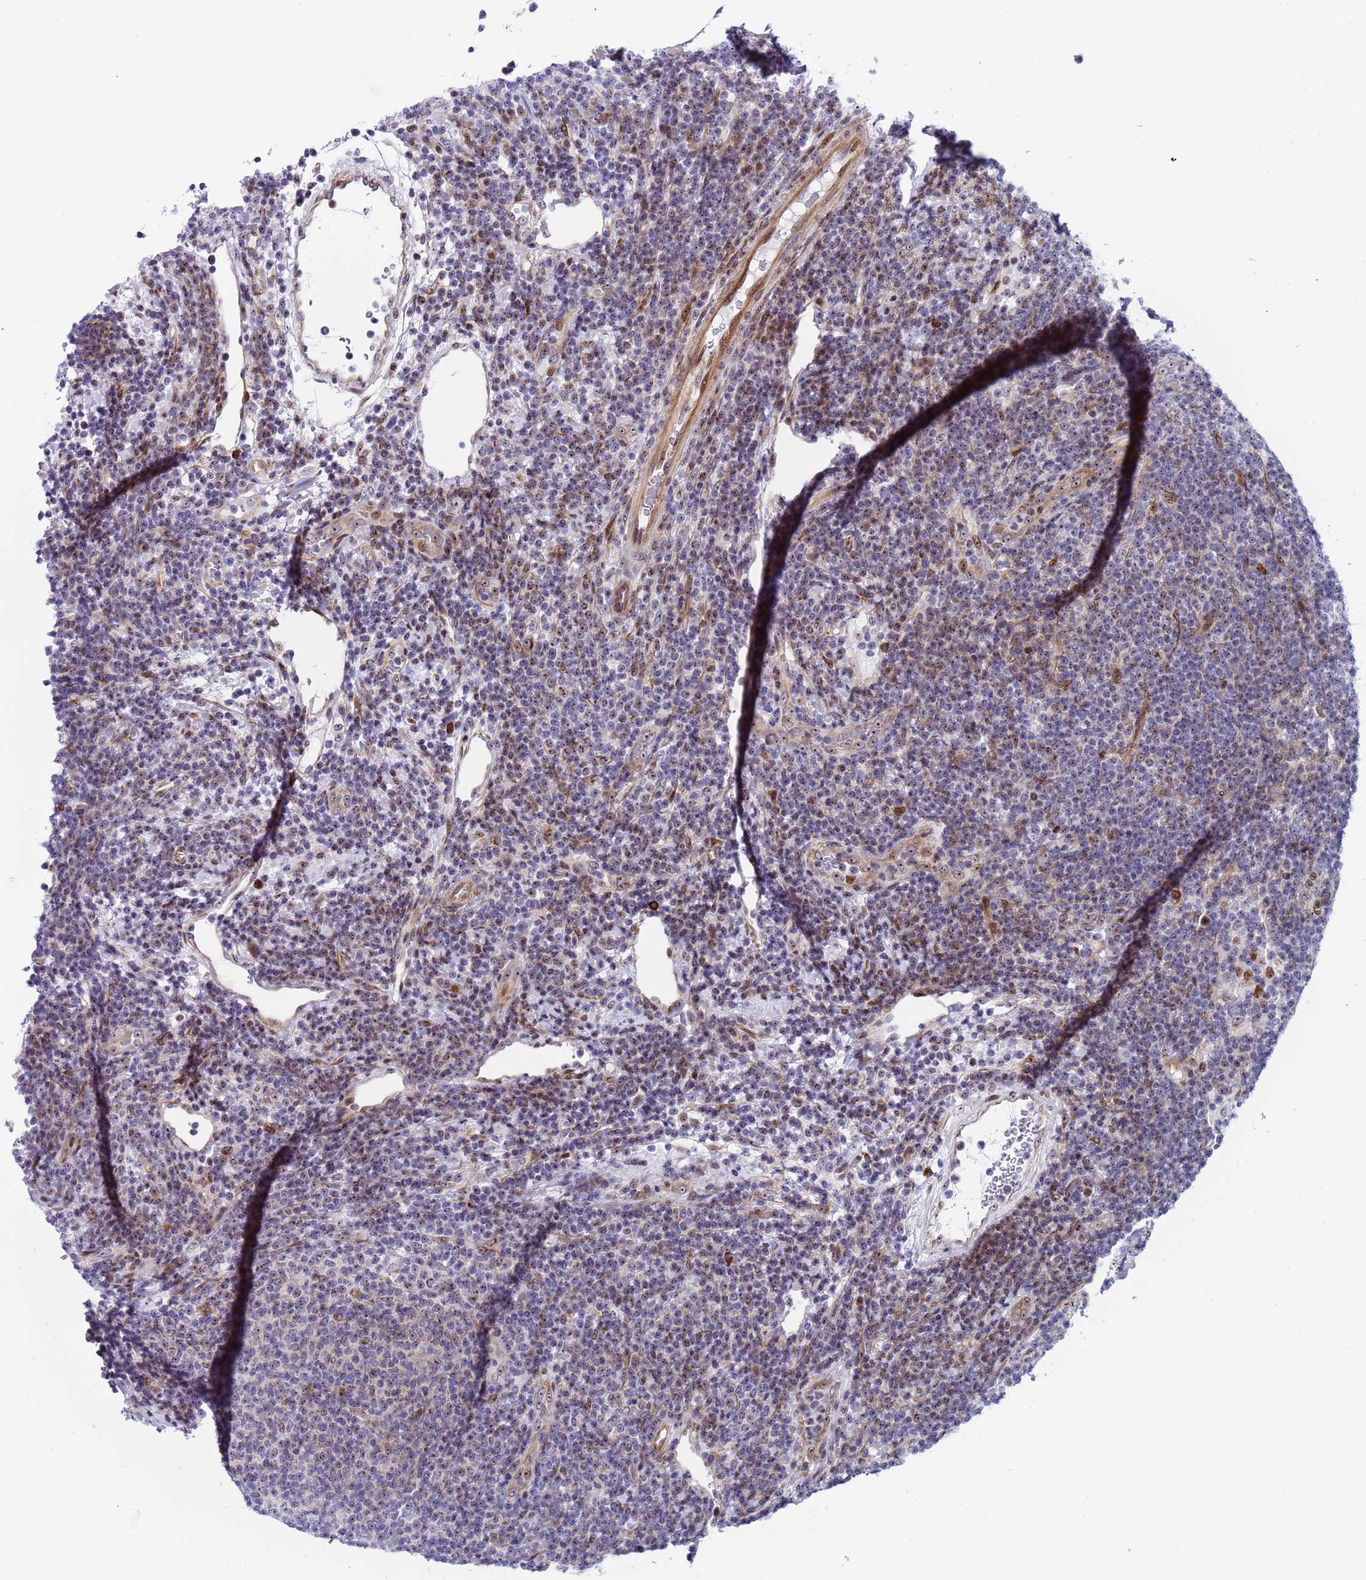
{"staining": {"intensity": "weak", "quantity": "<25%", "location": "nuclear"}, "tissue": "lymphoma", "cell_type": "Tumor cells", "image_type": "cancer", "snomed": [{"axis": "morphology", "description": "Malignant lymphoma, non-Hodgkin's type, Low grade"}, {"axis": "topography", "description": "Lymph node"}], "caption": "Protein analysis of lymphoma displays no significant staining in tumor cells.", "gene": "POP5", "patient": {"sex": "male", "age": 66}}